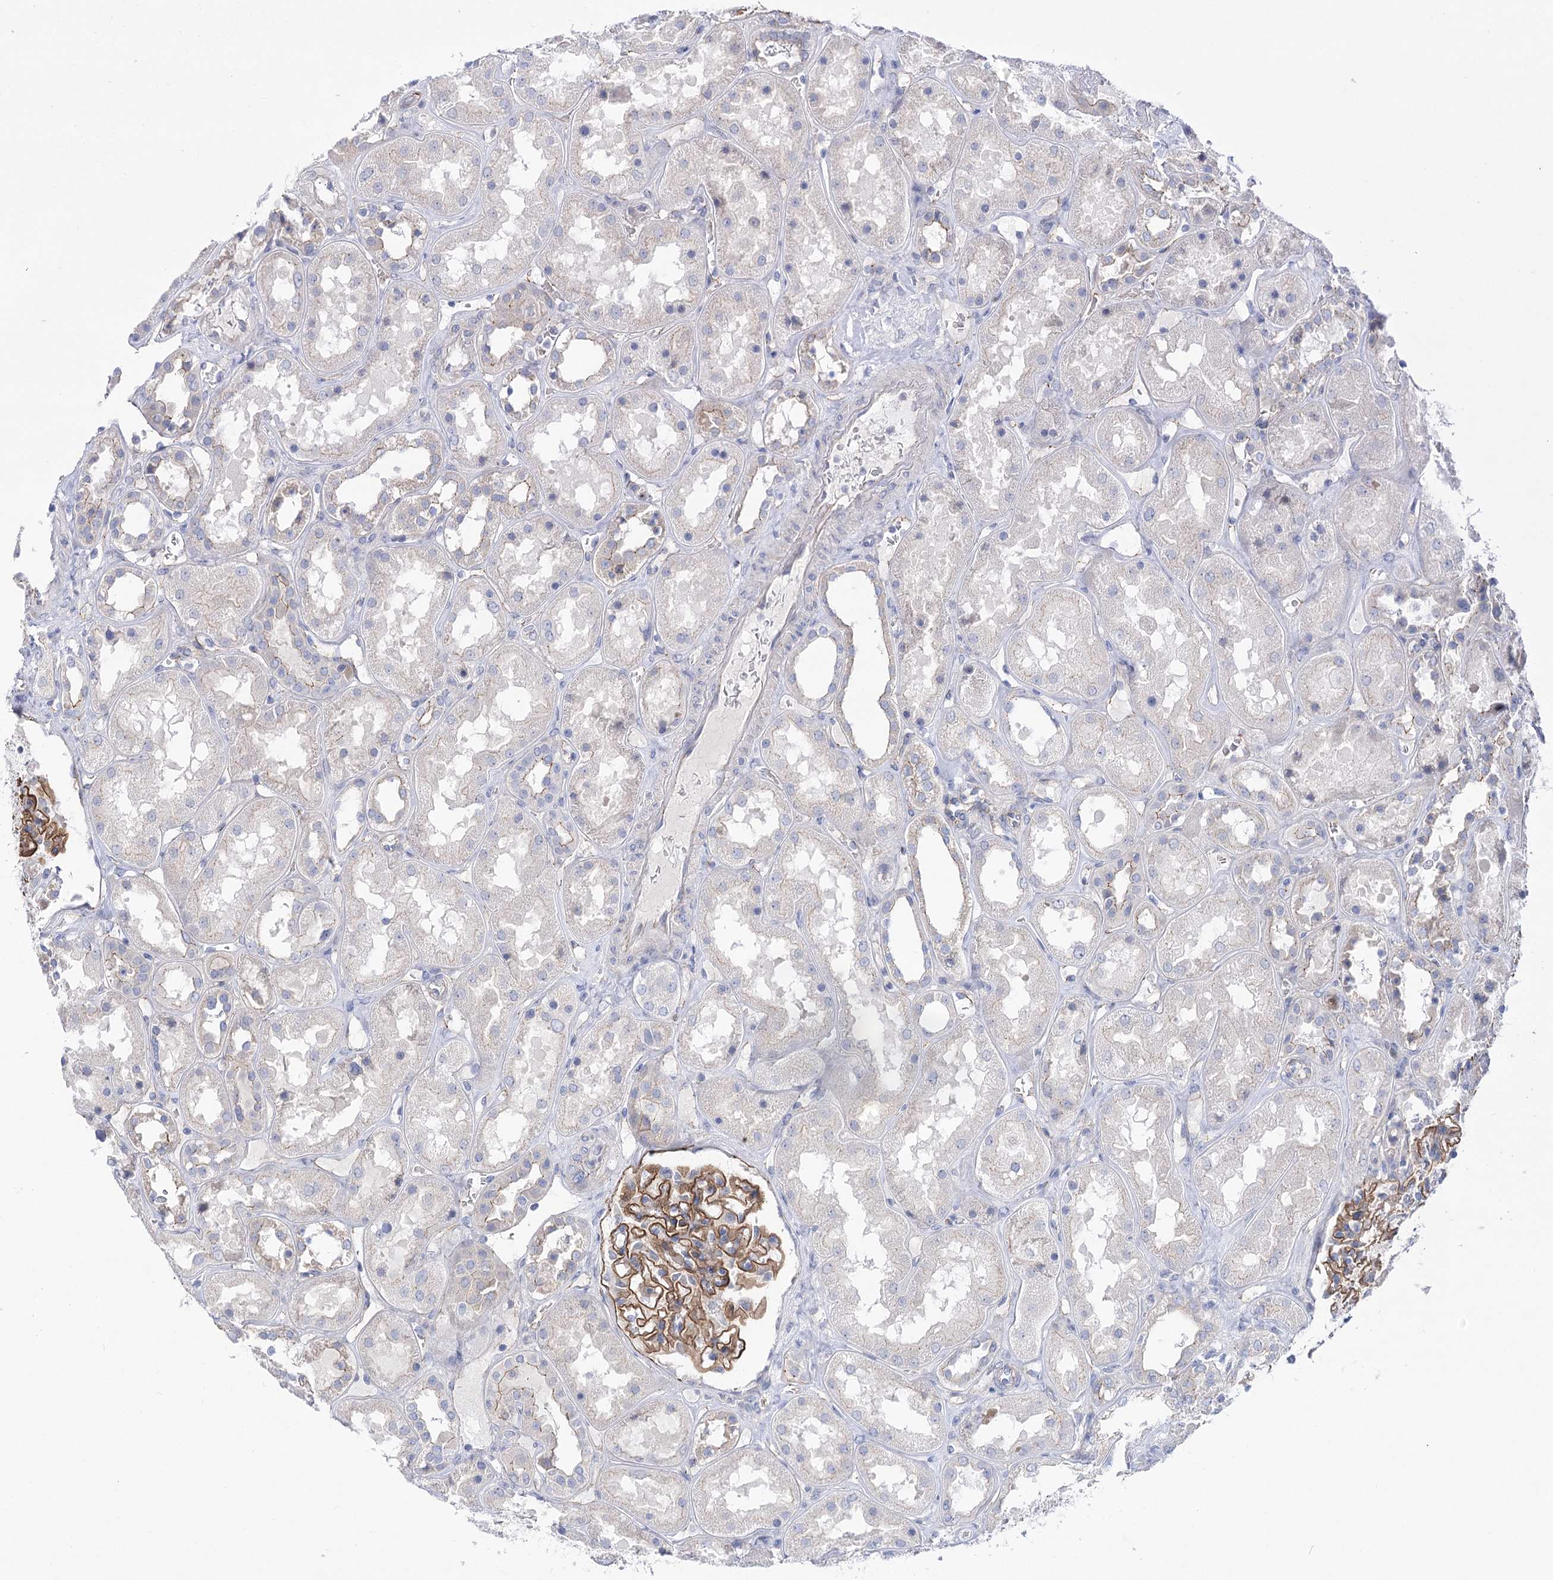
{"staining": {"intensity": "moderate", "quantity": "25%-75%", "location": "cytoplasmic/membranous"}, "tissue": "kidney", "cell_type": "Cells in glomeruli", "image_type": "normal", "snomed": [{"axis": "morphology", "description": "Normal tissue, NOS"}, {"axis": "topography", "description": "Kidney"}], "caption": "Moderate cytoplasmic/membranous positivity for a protein is appreciated in approximately 25%-75% of cells in glomeruli of benign kidney using IHC.", "gene": "NRAP", "patient": {"sex": "male", "age": 70}}